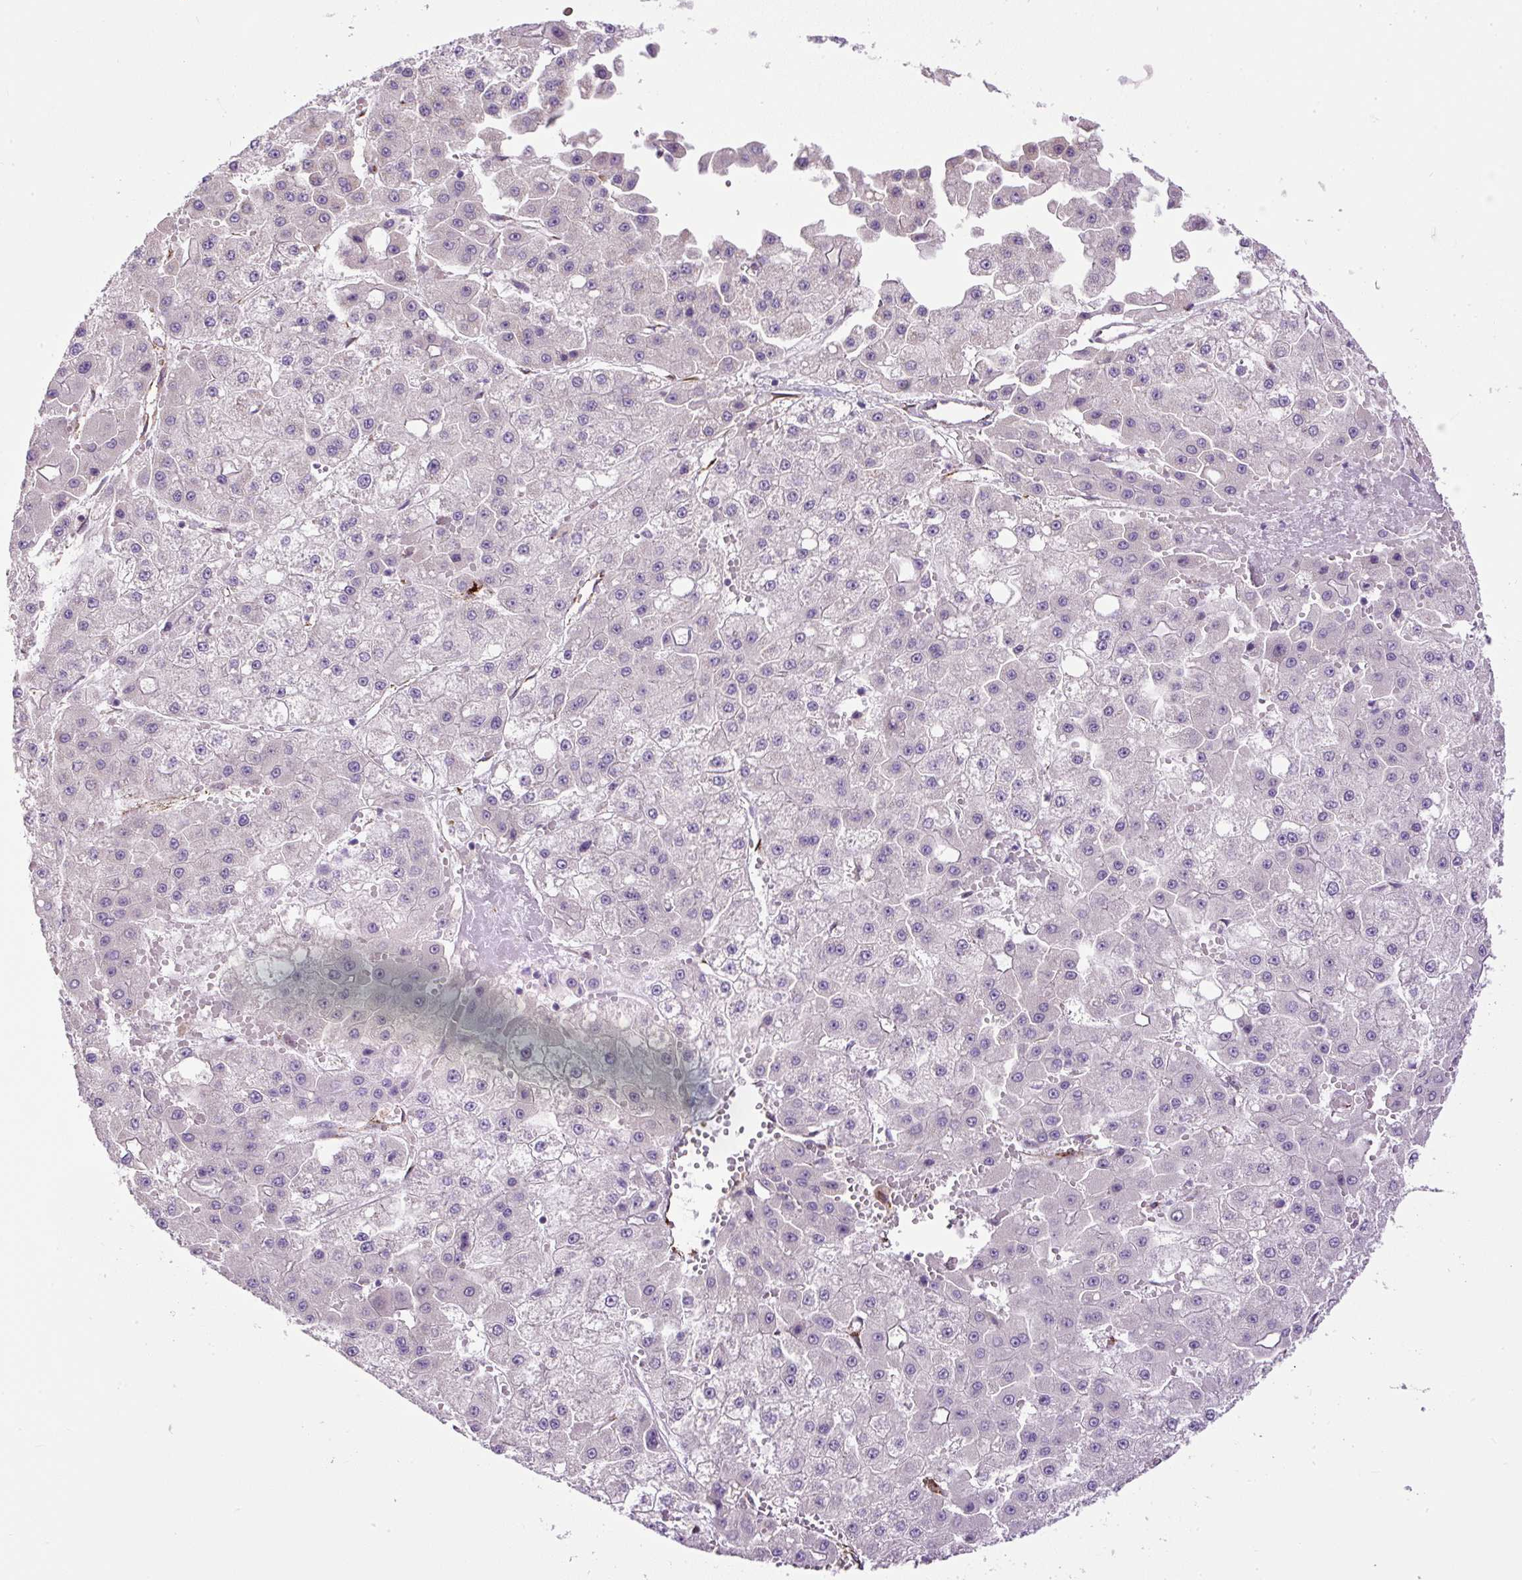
{"staining": {"intensity": "negative", "quantity": "none", "location": "none"}, "tissue": "liver cancer", "cell_type": "Tumor cells", "image_type": "cancer", "snomed": [{"axis": "morphology", "description": "Carcinoma, Hepatocellular, NOS"}, {"axis": "topography", "description": "Liver"}], "caption": "DAB immunohistochemical staining of human liver cancer reveals no significant staining in tumor cells. (DAB immunohistochemistry (IHC) with hematoxylin counter stain).", "gene": "LEFTY2", "patient": {"sex": "male", "age": 47}}